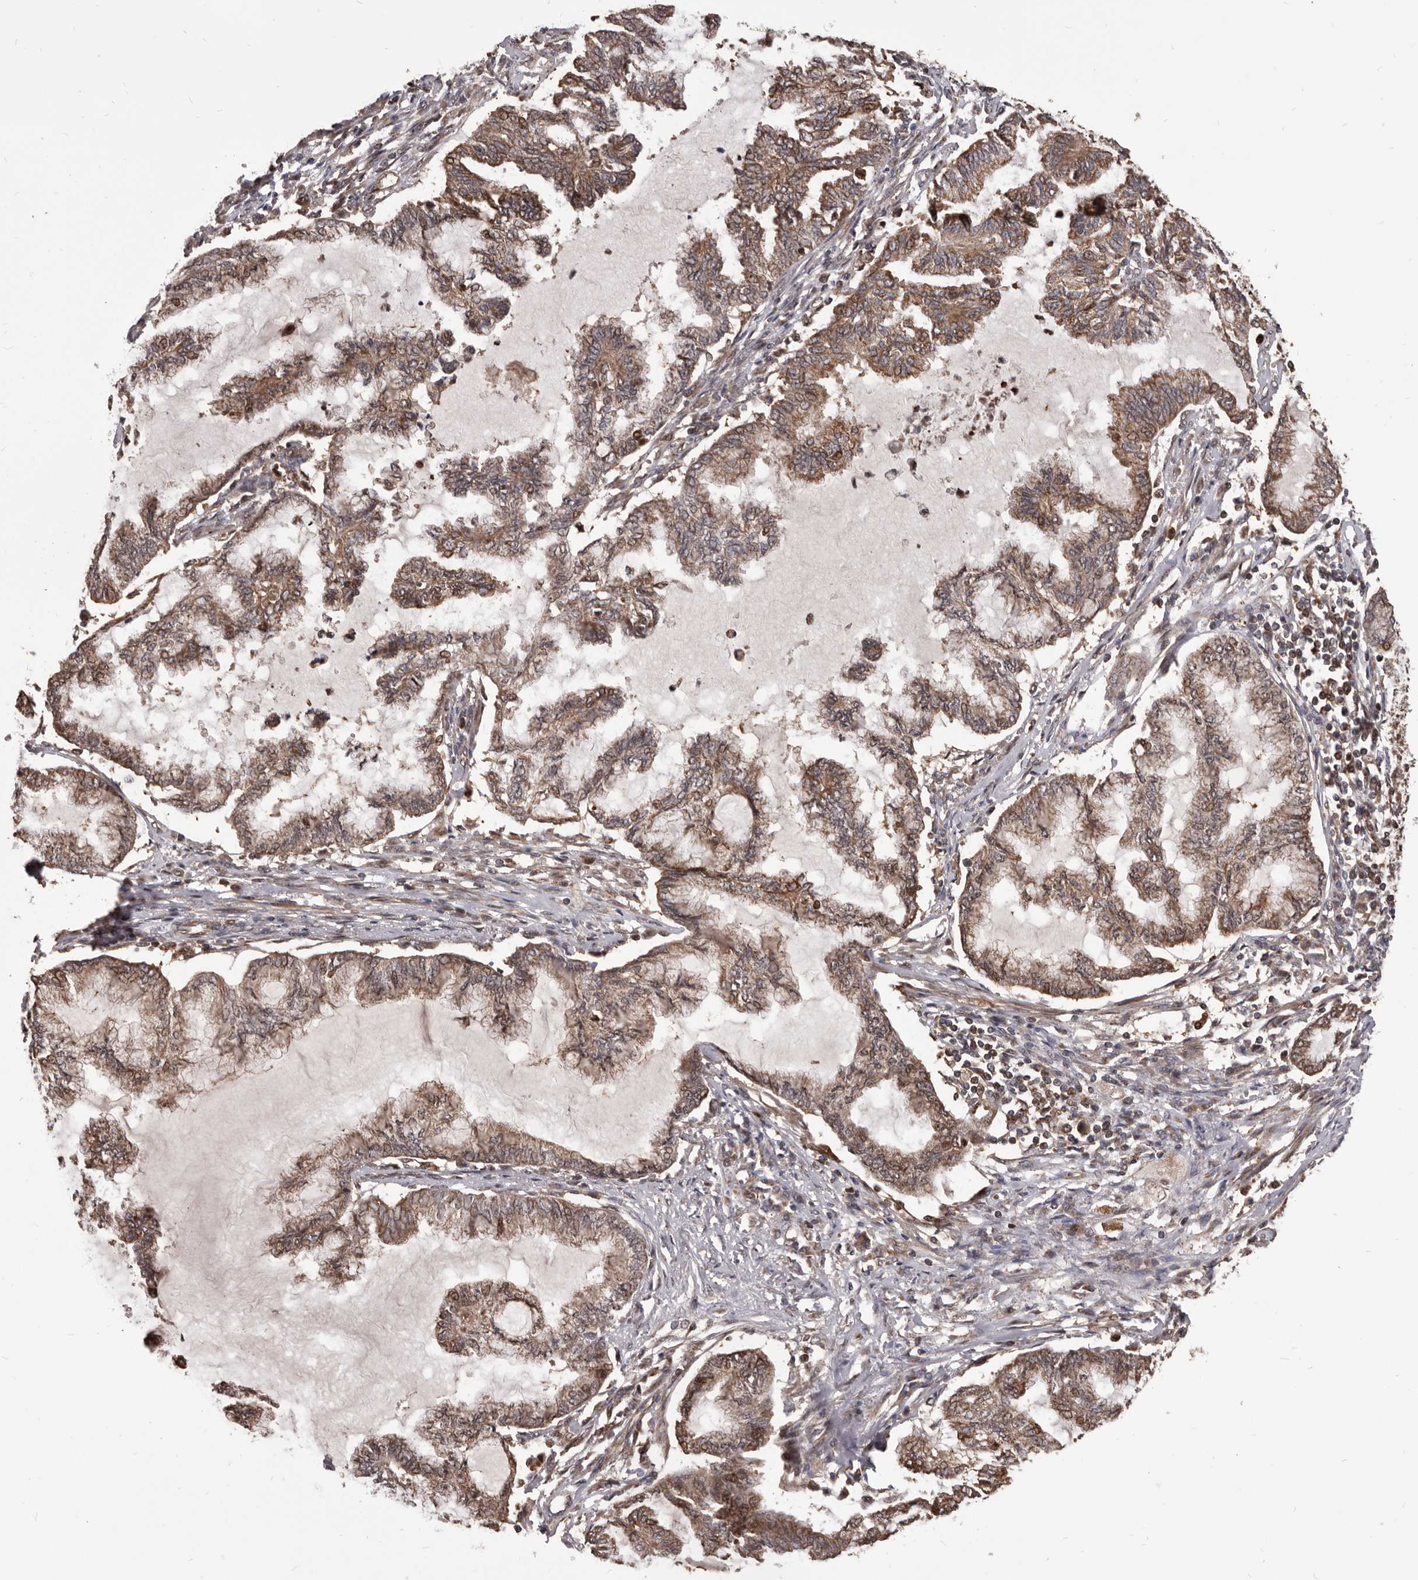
{"staining": {"intensity": "moderate", "quantity": ">75%", "location": "cytoplasmic/membranous"}, "tissue": "endometrial cancer", "cell_type": "Tumor cells", "image_type": "cancer", "snomed": [{"axis": "morphology", "description": "Adenocarcinoma, NOS"}, {"axis": "topography", "description": "Endometrium"}], "caption": "Immunohistochemical staining of endometrial adenocarcinoma reveals moderate cytoplasmic/membranous protein positivity in about >75% of tumor cells. (IHC, brightfield microscopy, high magnification).", "gene": "MAP3K14", "patient": {"sex": "female", "age": 86}}